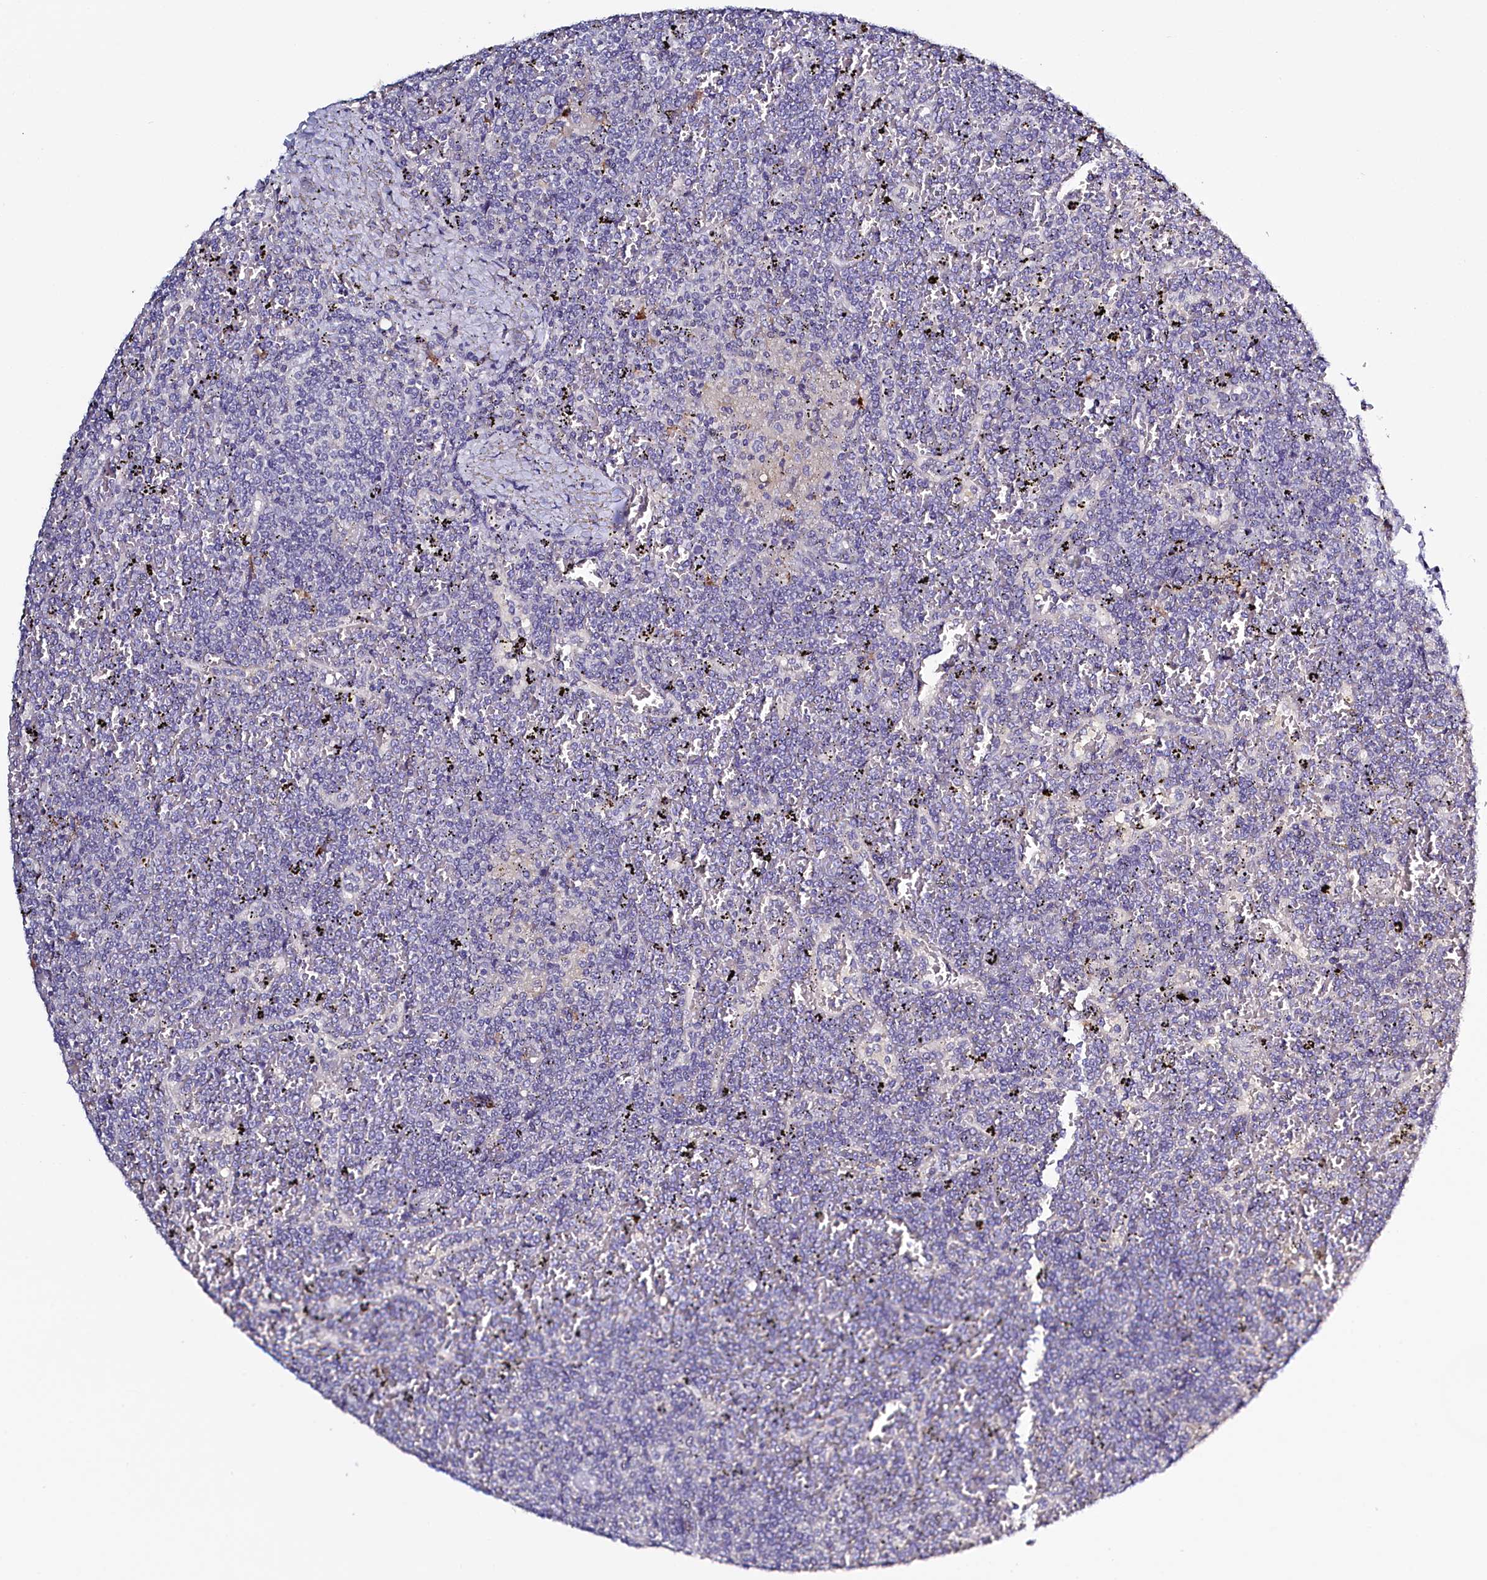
{"staining": {"intensity": "negative", "quantity": "none", "location": "none"}, "tissue": "lymphoma", "cell_type": "Tumor cells", "image_type": "cancer", "snomed": [{"axis": "morphology", "description": "Malignant lymphoma, non-Hodgkin's type, Low grade"}, {"axis": "topography", "description": "Spleen"}], "caption": "Immunohistochemistry histopathology image of neoplastic tissue: low-grade malignant lymphoma, non-Hodgkin's type stained with DAB demonstrates no significant protein expression in tumor cells.", "gene": "PDE6D", "patient": {"sex": "female", "age": 19}}